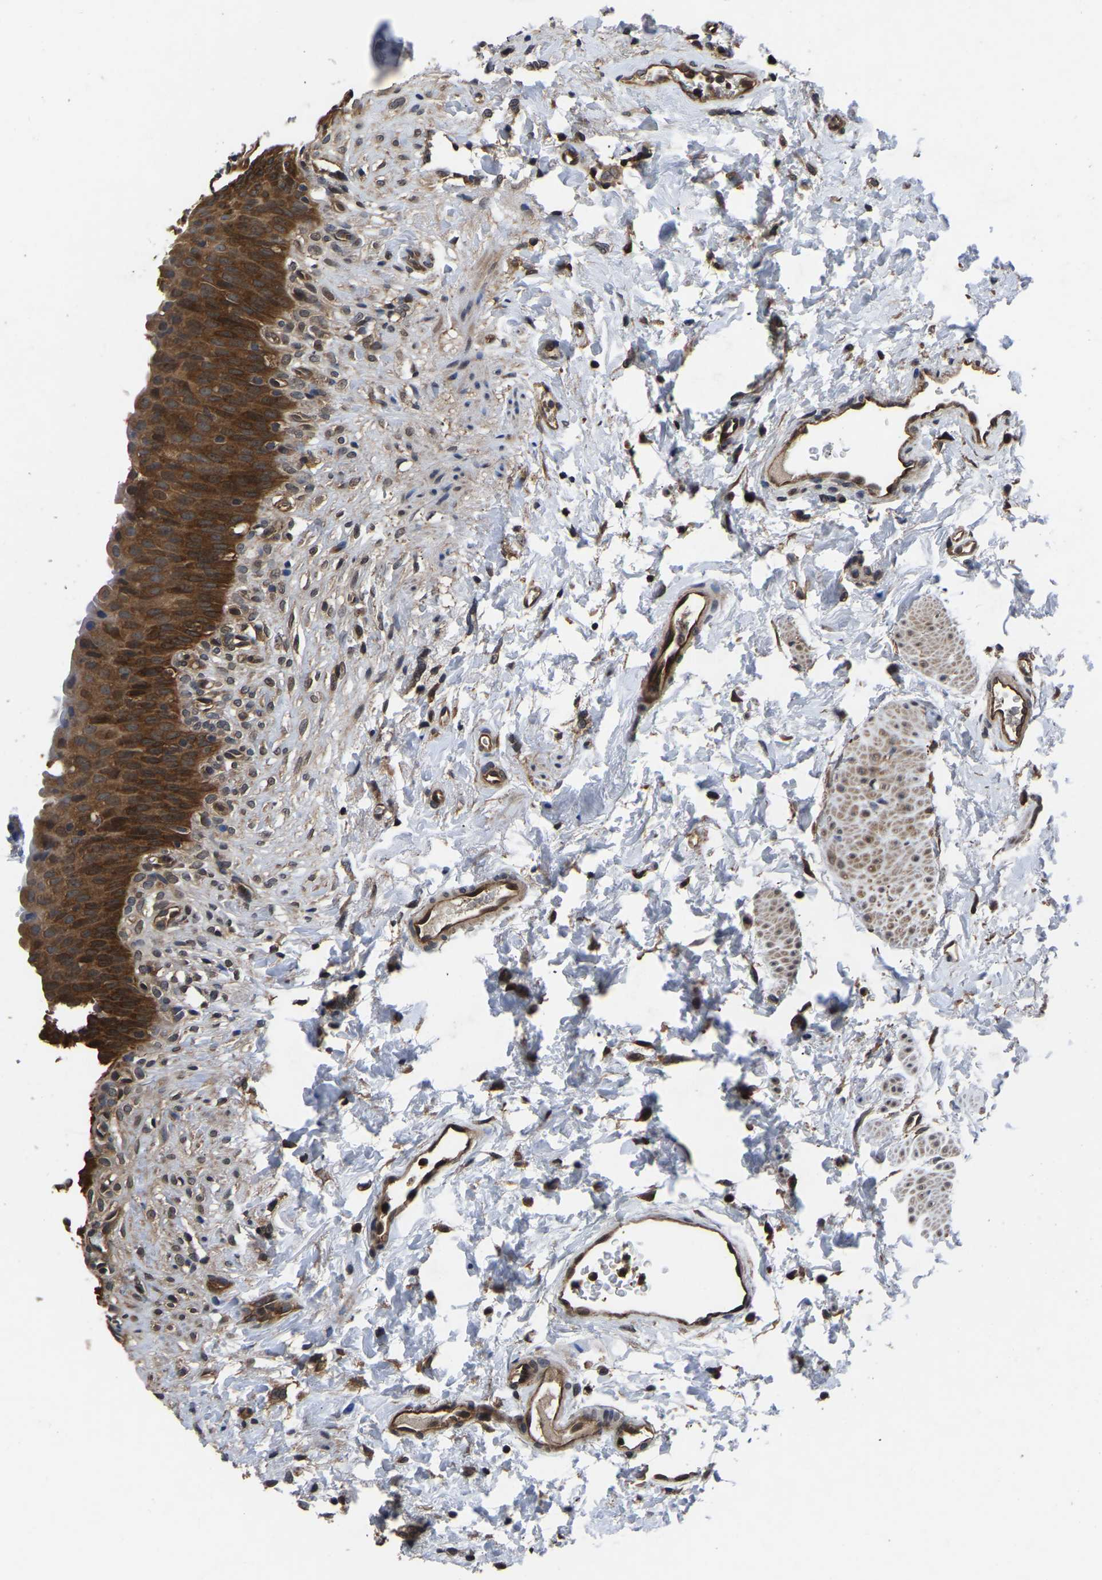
{"staining": {"intensity": "strong", "quantity": ">75%", "location": "cytoplasmic/membranous"}, "tissue": "urinary bladder", "cell_type": "Urothelial cells", "image_type": "normal", "snomed": [{"axis": "morphology", "description": "Normal tissue, NOS"}, {"axis": "topography", "description": "Urinary bladder"}], "caption": "Strong cytoplasmic/membranous protein expression is identified in about >75% of urothelial cells in urinary bladder. Using DAB (brown) and hematoxylin (blue) stains, captured at high magnification using brightfield microscopy.", "gene": "FGD5", "patient": {"sex": "female", "age": 79}}